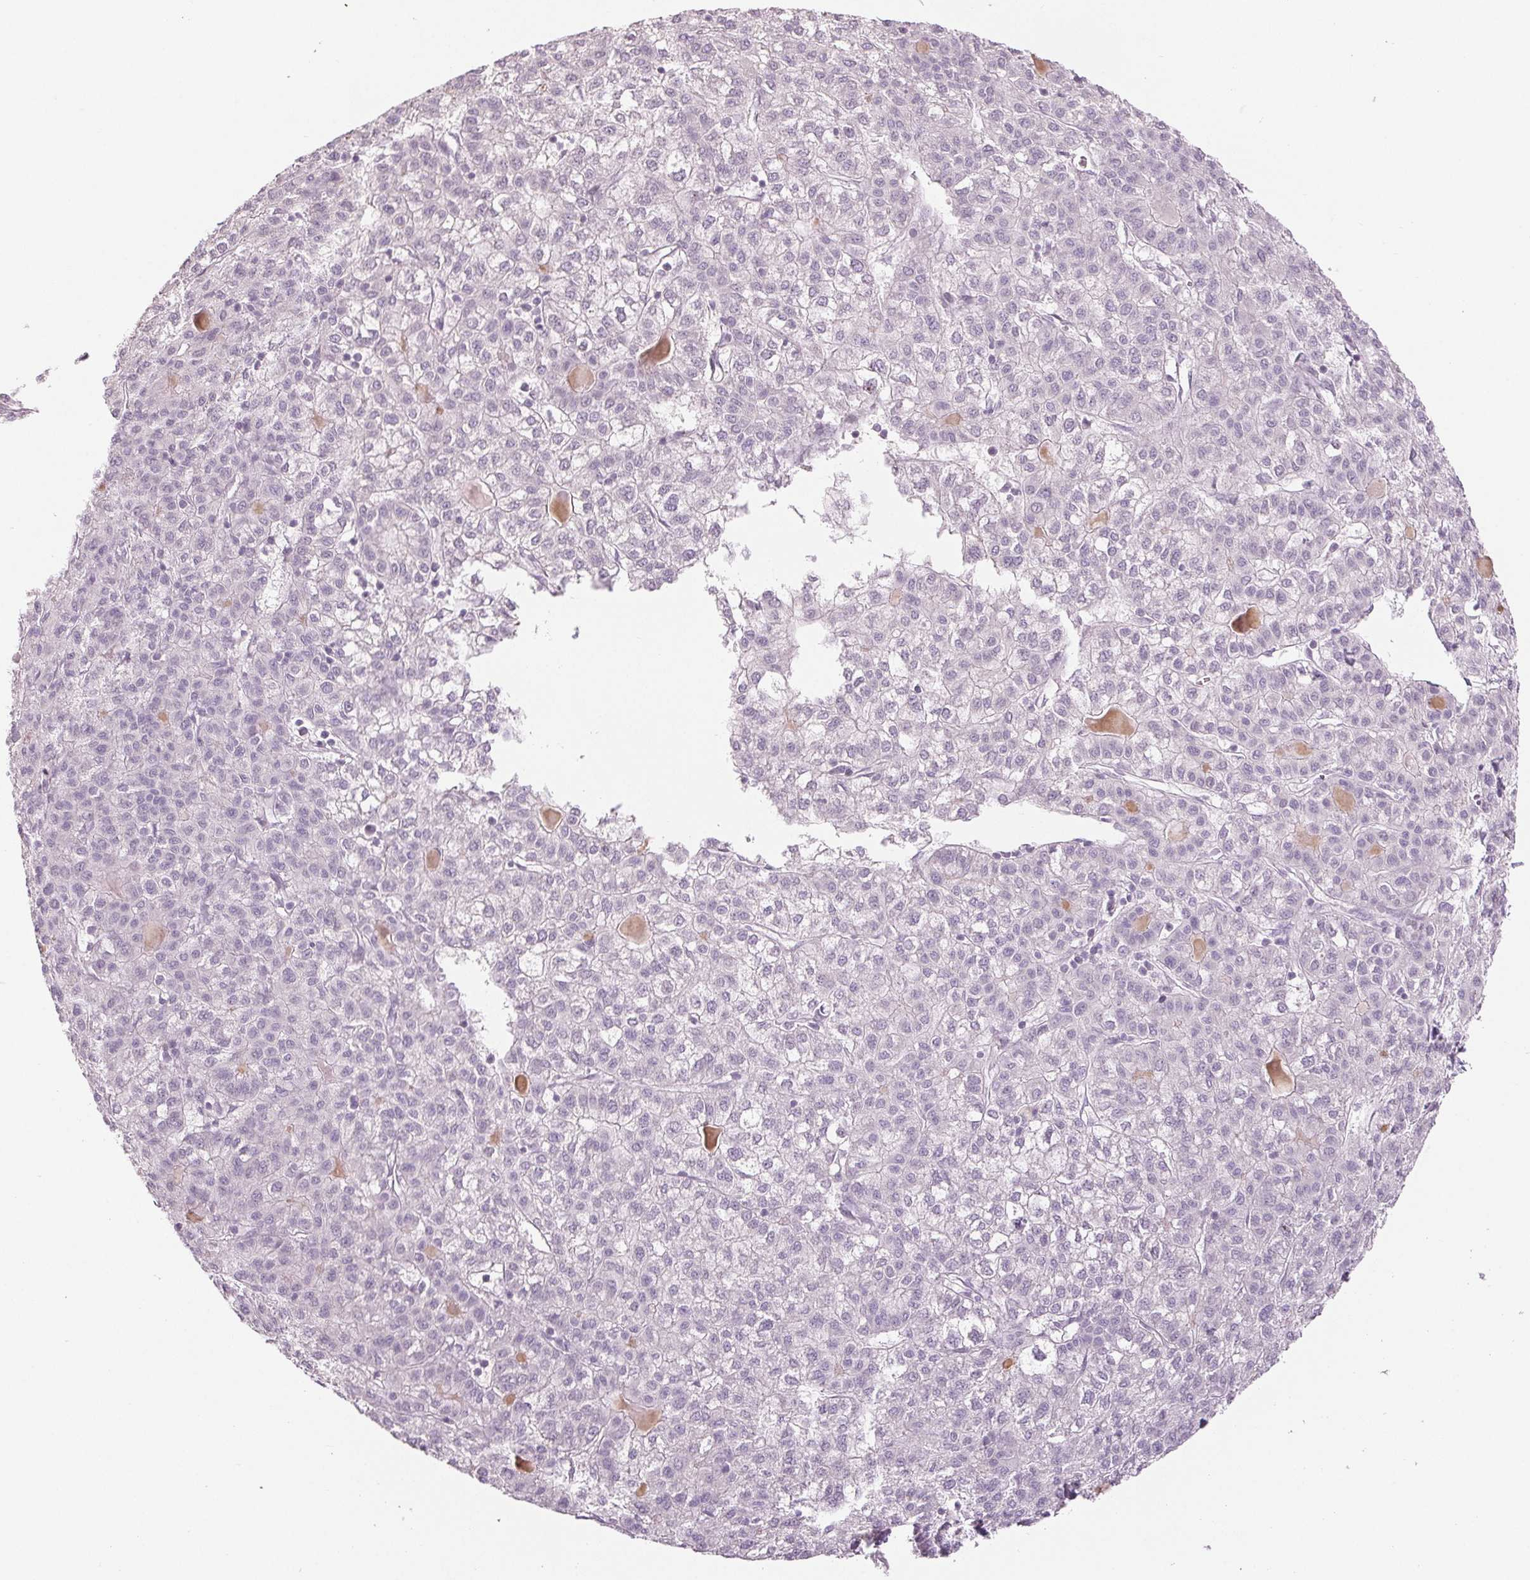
{"staining": {"intensity": "negative", "quantity": "none", "location": "none"}, "tissue": "liver cancer", "cell_type": "Tumor cells", "image_type": "cancer", "snomed": [{"axis": "morphology", "description": "Carcinoma, Hepatocellular, NOS"}, {"axis": "topography", "description": "Liver"}], "caption": "An immunohistochemistry (IHC) micrograph of liver cancer is shown. There is no staining in tumor cells of liver cancer.", "gene": "DNAJC6", "patient": {"sex": "female", "age": 43}}